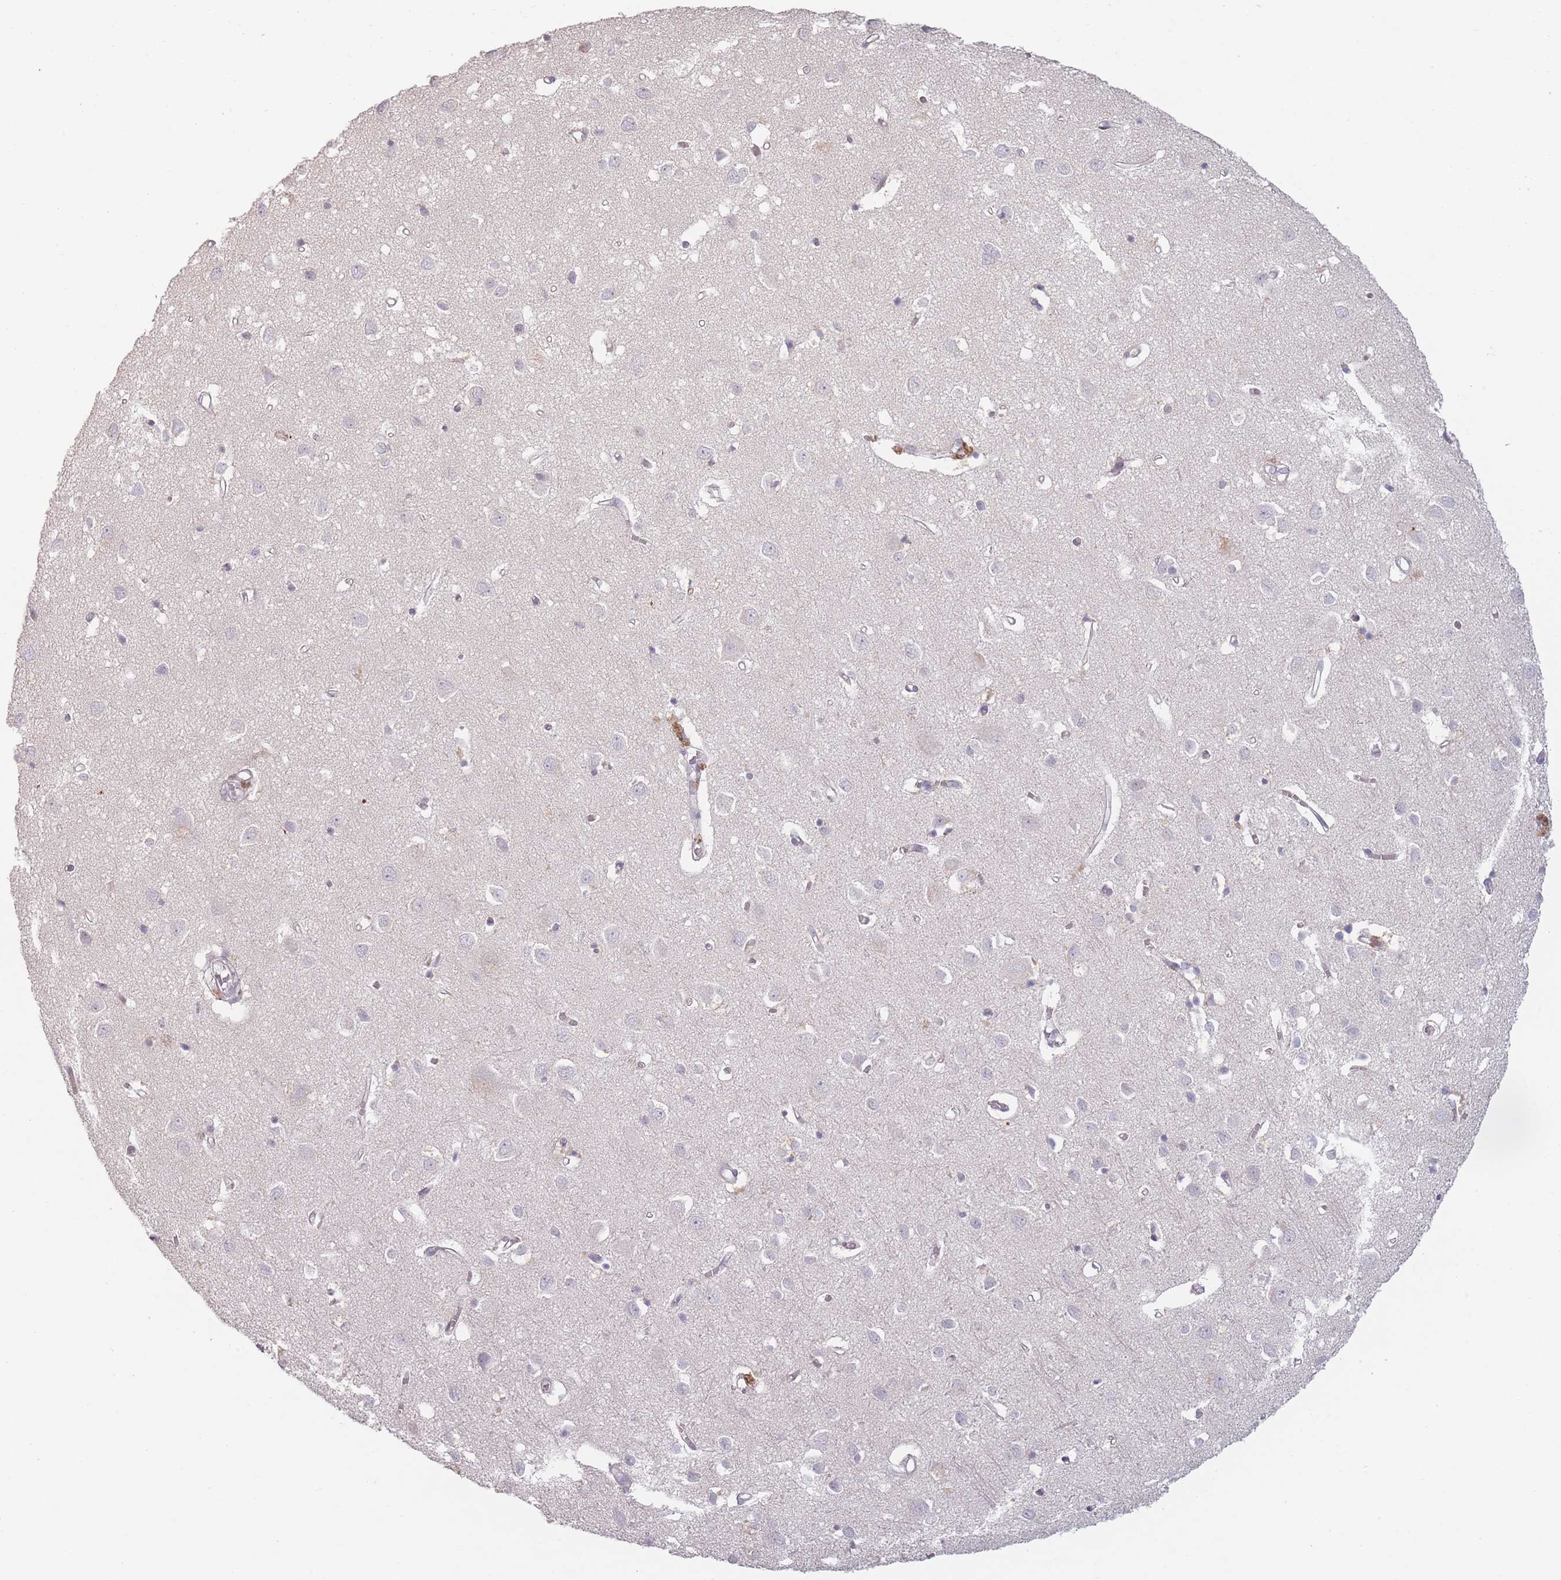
{"staining": {"intensity": "negative", "quantity": "none", "location": "none"}, "tissue": "cerebral cortex", "cell_type": "Endothelial cells", "image_type": "normal", "snomed": [{"axis": "morphology", "description": "Normal tissue, NOS"}, {"axis": "topography", "description": "Cerebral cortex"}], "caption": "This is a micrograph of IHC staining of benign cerebral cortex, which shows no expression in endothelial cells.", "gene": "RASL10B", "patient": {"sex": "female", "age": 64}}